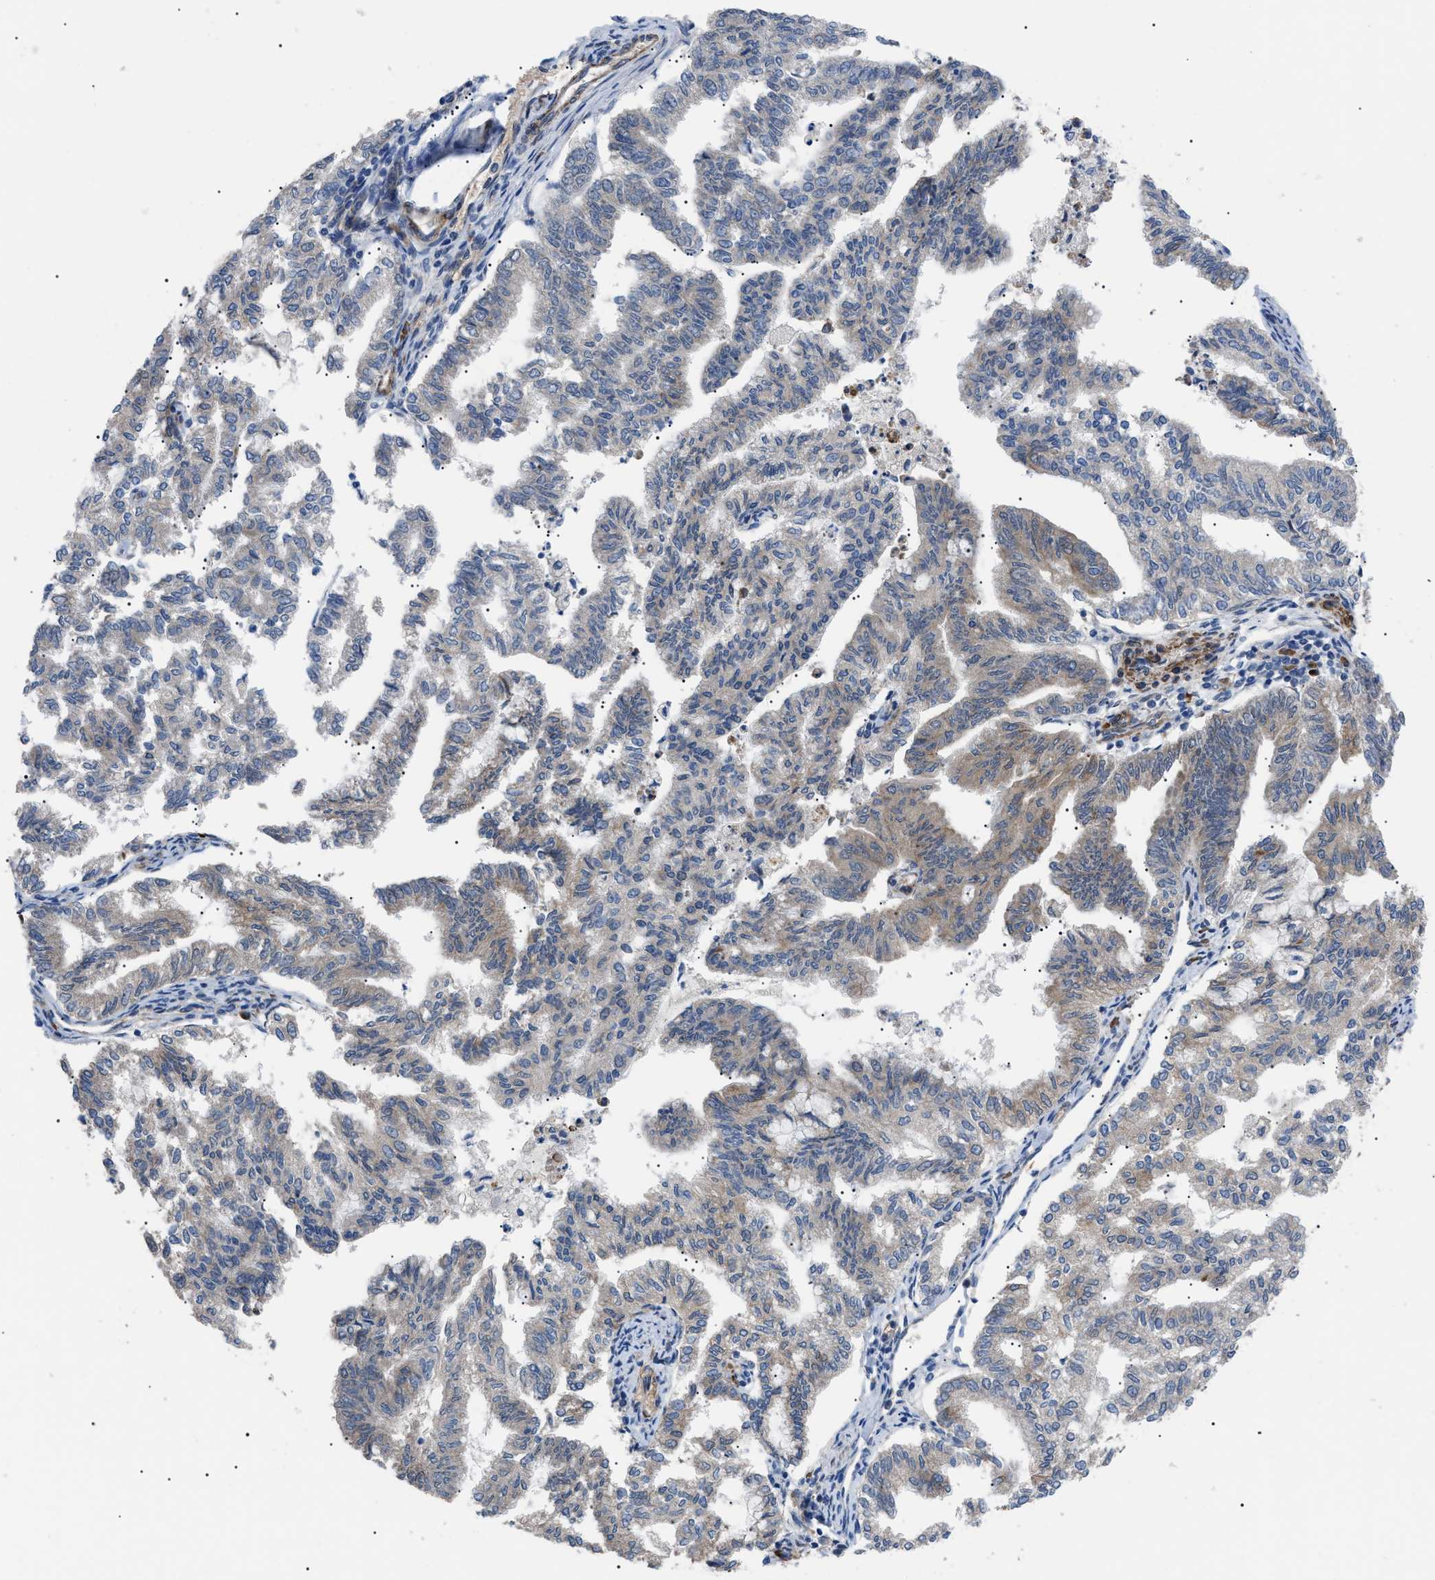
{"staining": {"intensity": "moderate", "quantity": "<25%", "location": "cytoplasmic/membranous"}, "tissue": "endometrial cancer", "cell_type": "Tumor cells", "image_type": "cancer", "snomed": [{"axis": "morphology", "description": "Adenocarcinoma, NOS"}, {"axis": "topography", "description": "Endometrium"}], "caption": "About <25% of tumor cells in endometrial adenocarcinoma display moderate cytoplasmic/membranous protein positivity as visualized by brown immunohistochemical staining.", "gene": "MYO10", "patient": {"sex": "female", "age": 79}}